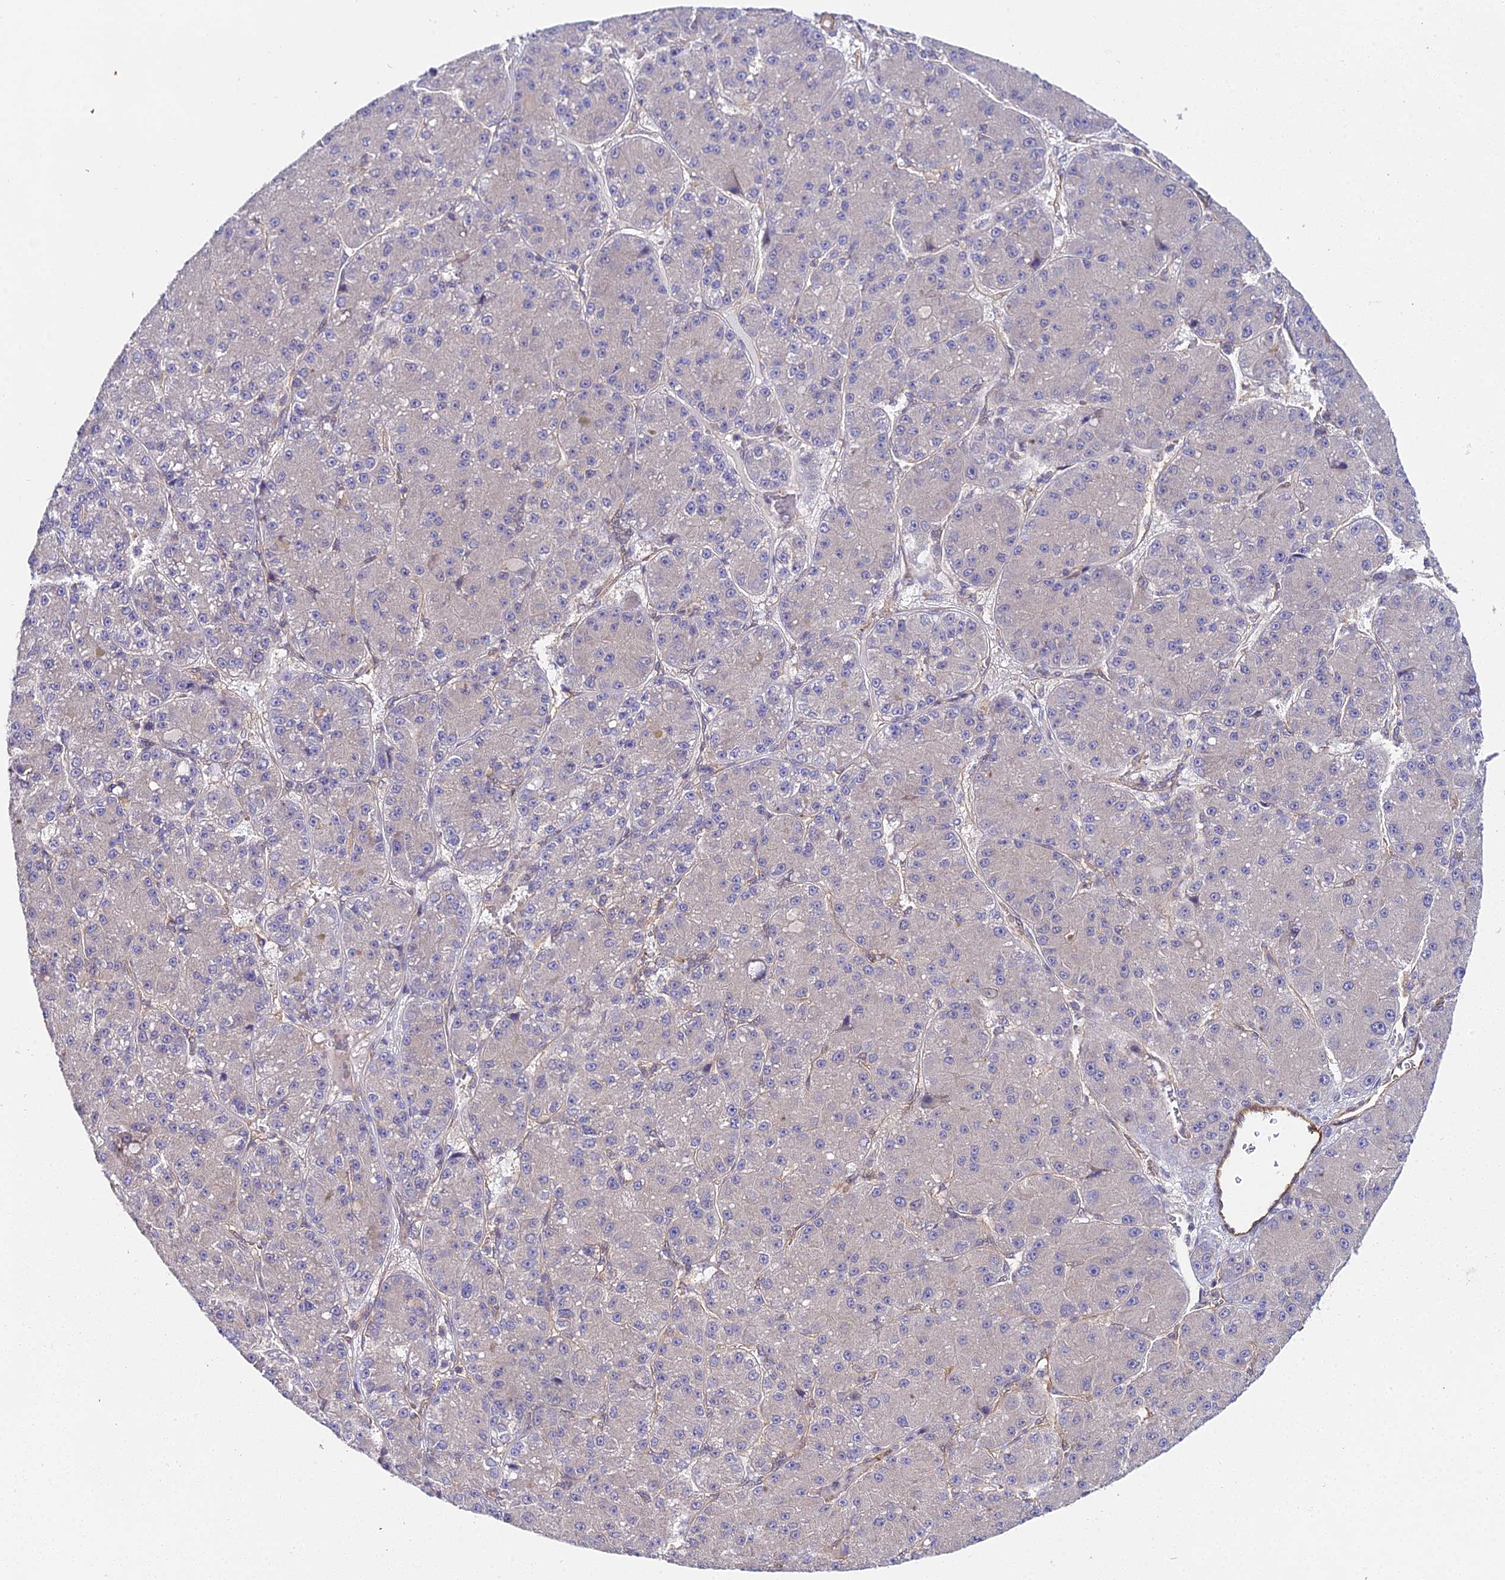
{"staining": {"intensity": "negative", "quantity": "none", "location": "none"}, "tissue": "liver cancer", "cell_type": "Tumor cells", "image_type": "cancer", "snomed": [{"axis": "morphology", "description": "Carcinoma, Hepatocellular, NOS"}, {"axis": "topography", "description": "Liver"}], "caption": "DAB immunohistochemical staining of human liver cancer demonstrates no significant positivity in tumor cells. (Stains: DAB (3,3'-diaminobenzidine) immunohistochemistry (IHC) with hematoxylin counter stain, Microscopy: brightfield microscopy at high magnification).", "gene": "PPP2R2C", "patient": {"sex": "male", "age": 67}}